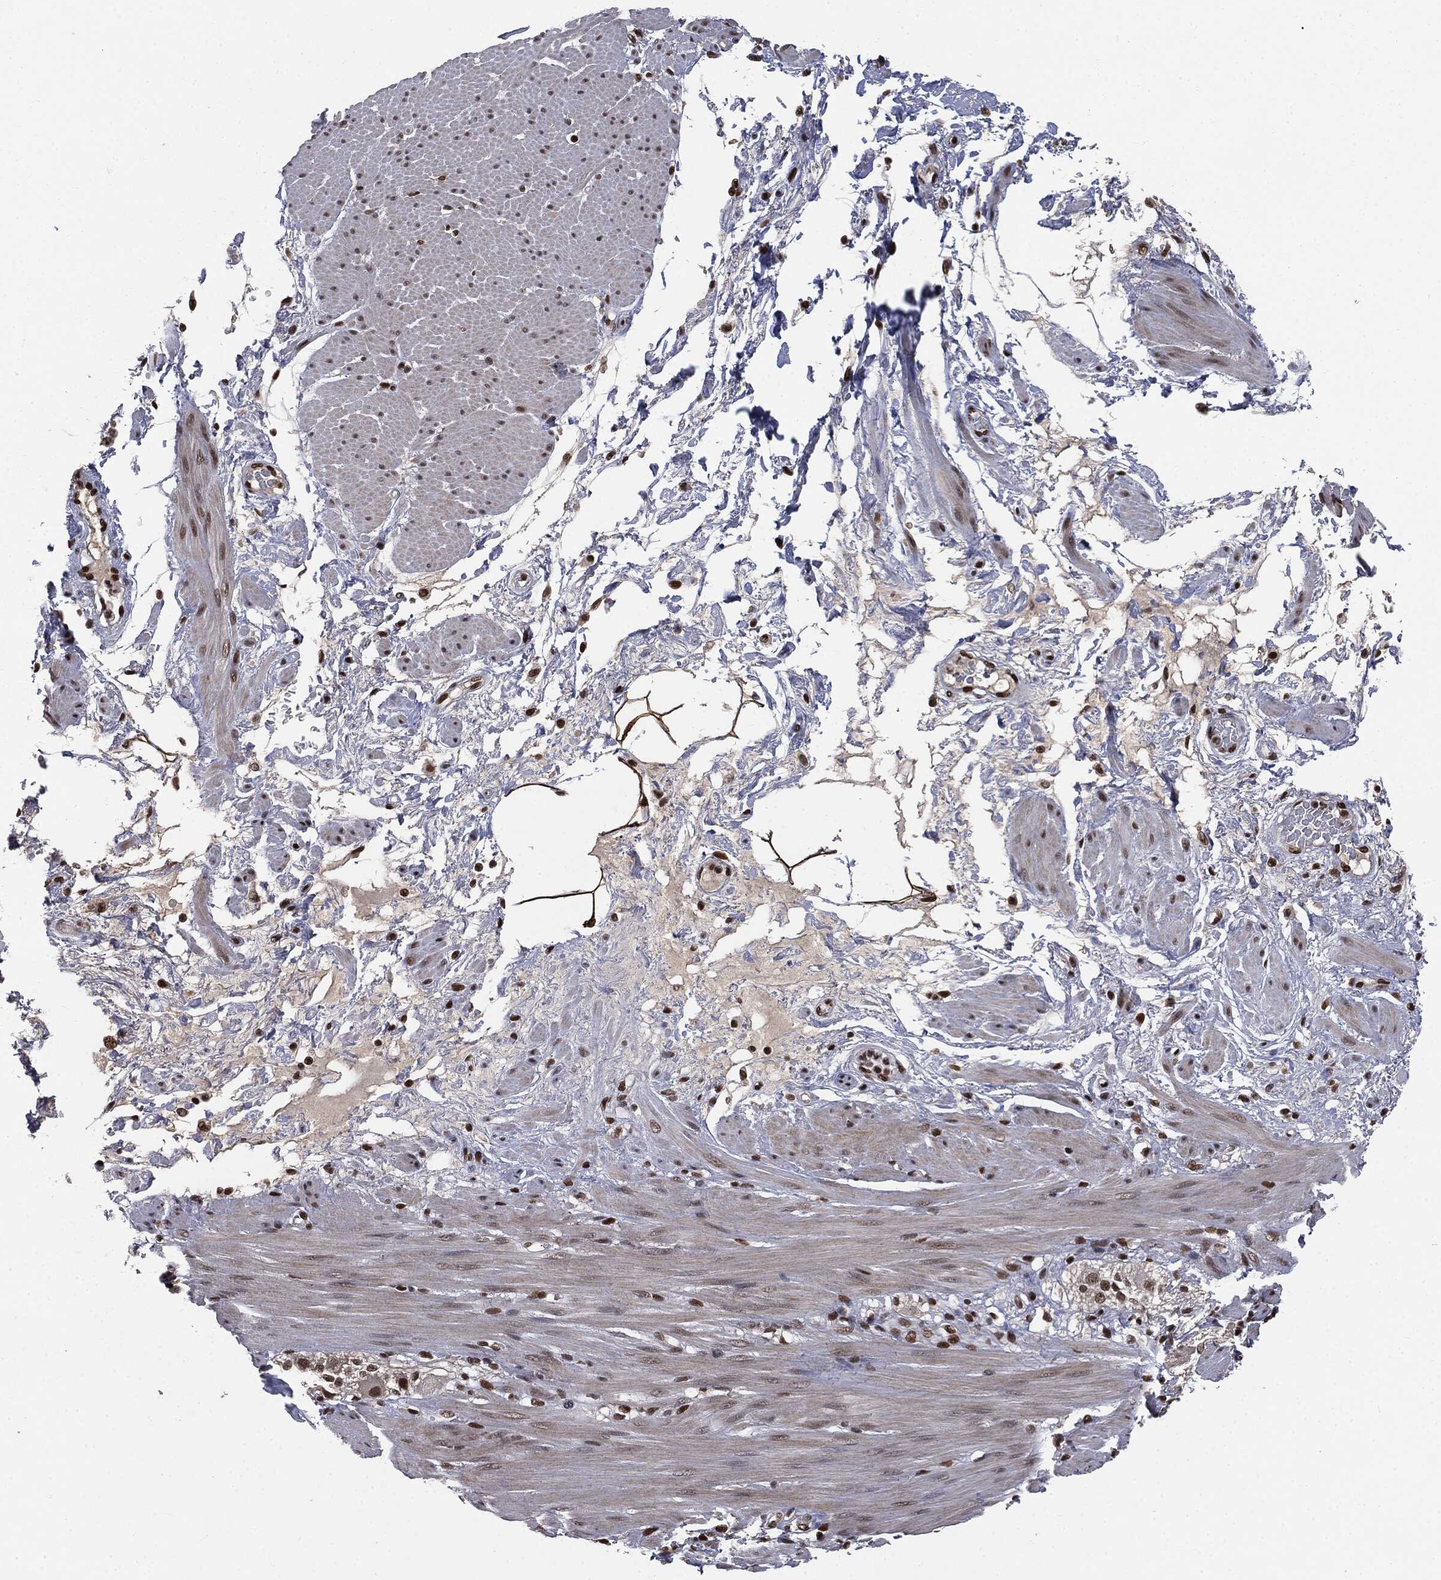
{"staining": {"intensity": "strong", "quantity": ">75%", "location": "nuclear"}, "tissue": "smooth muscle", "cell_type": "Smooth muscle cells", "image_type": "normal", "snomed": [{"axis": "morphology", "description": "Normal tissue, NOS"}, {"axis": "topography", "description": "Smooth muscle"}, {"axis": "topography", "description": "Anal"}], "caption": "A high-resolution histopathology image shows immunohistochemistry (IHC) staining of unremarkable smooth muscle, which displays strong nuclear expression in approximately >75% of smooth muscle cells.", "gene": "DPH2", "patient": {"sex": "male", "age": 83}}